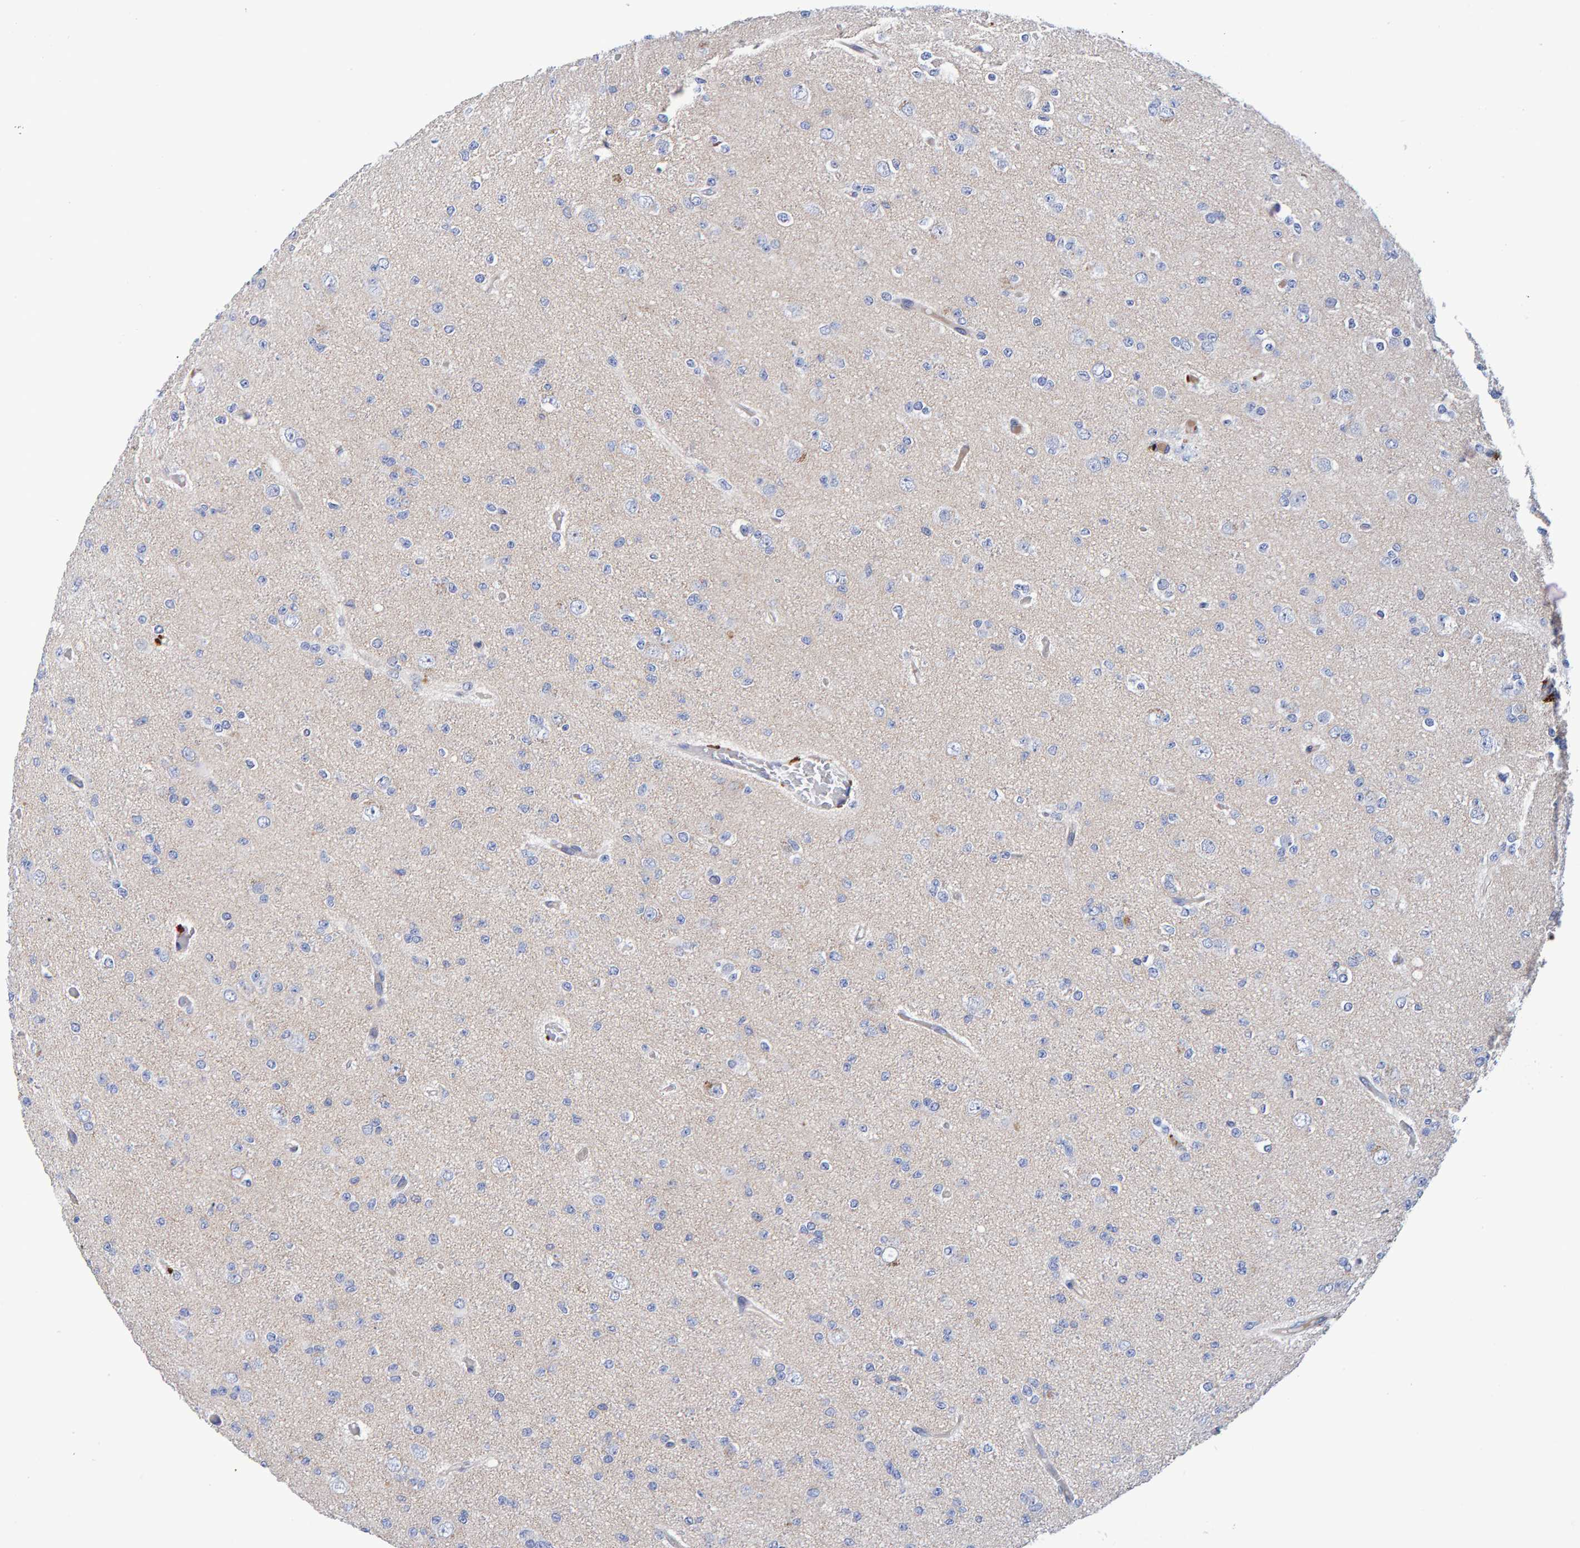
{"staining": {"intensity": "negative", "quantity": "none", "location": "none"}, "tissue": "glioma", "cell_type": "Tumor cells", "image_type": "cancer", "snomed": [{"axis": "morphology", "description": "Glioma, malignant, Low grade"}, {"axis": "topography", "description": "Brain"}], "caption": "There is no significant staining in tumor cells of glioma. (Brightfield microscopy of DAB IHC at high magnification).", "gene": "EFR3A", "patient": {"sex": "female", "age": 22}}